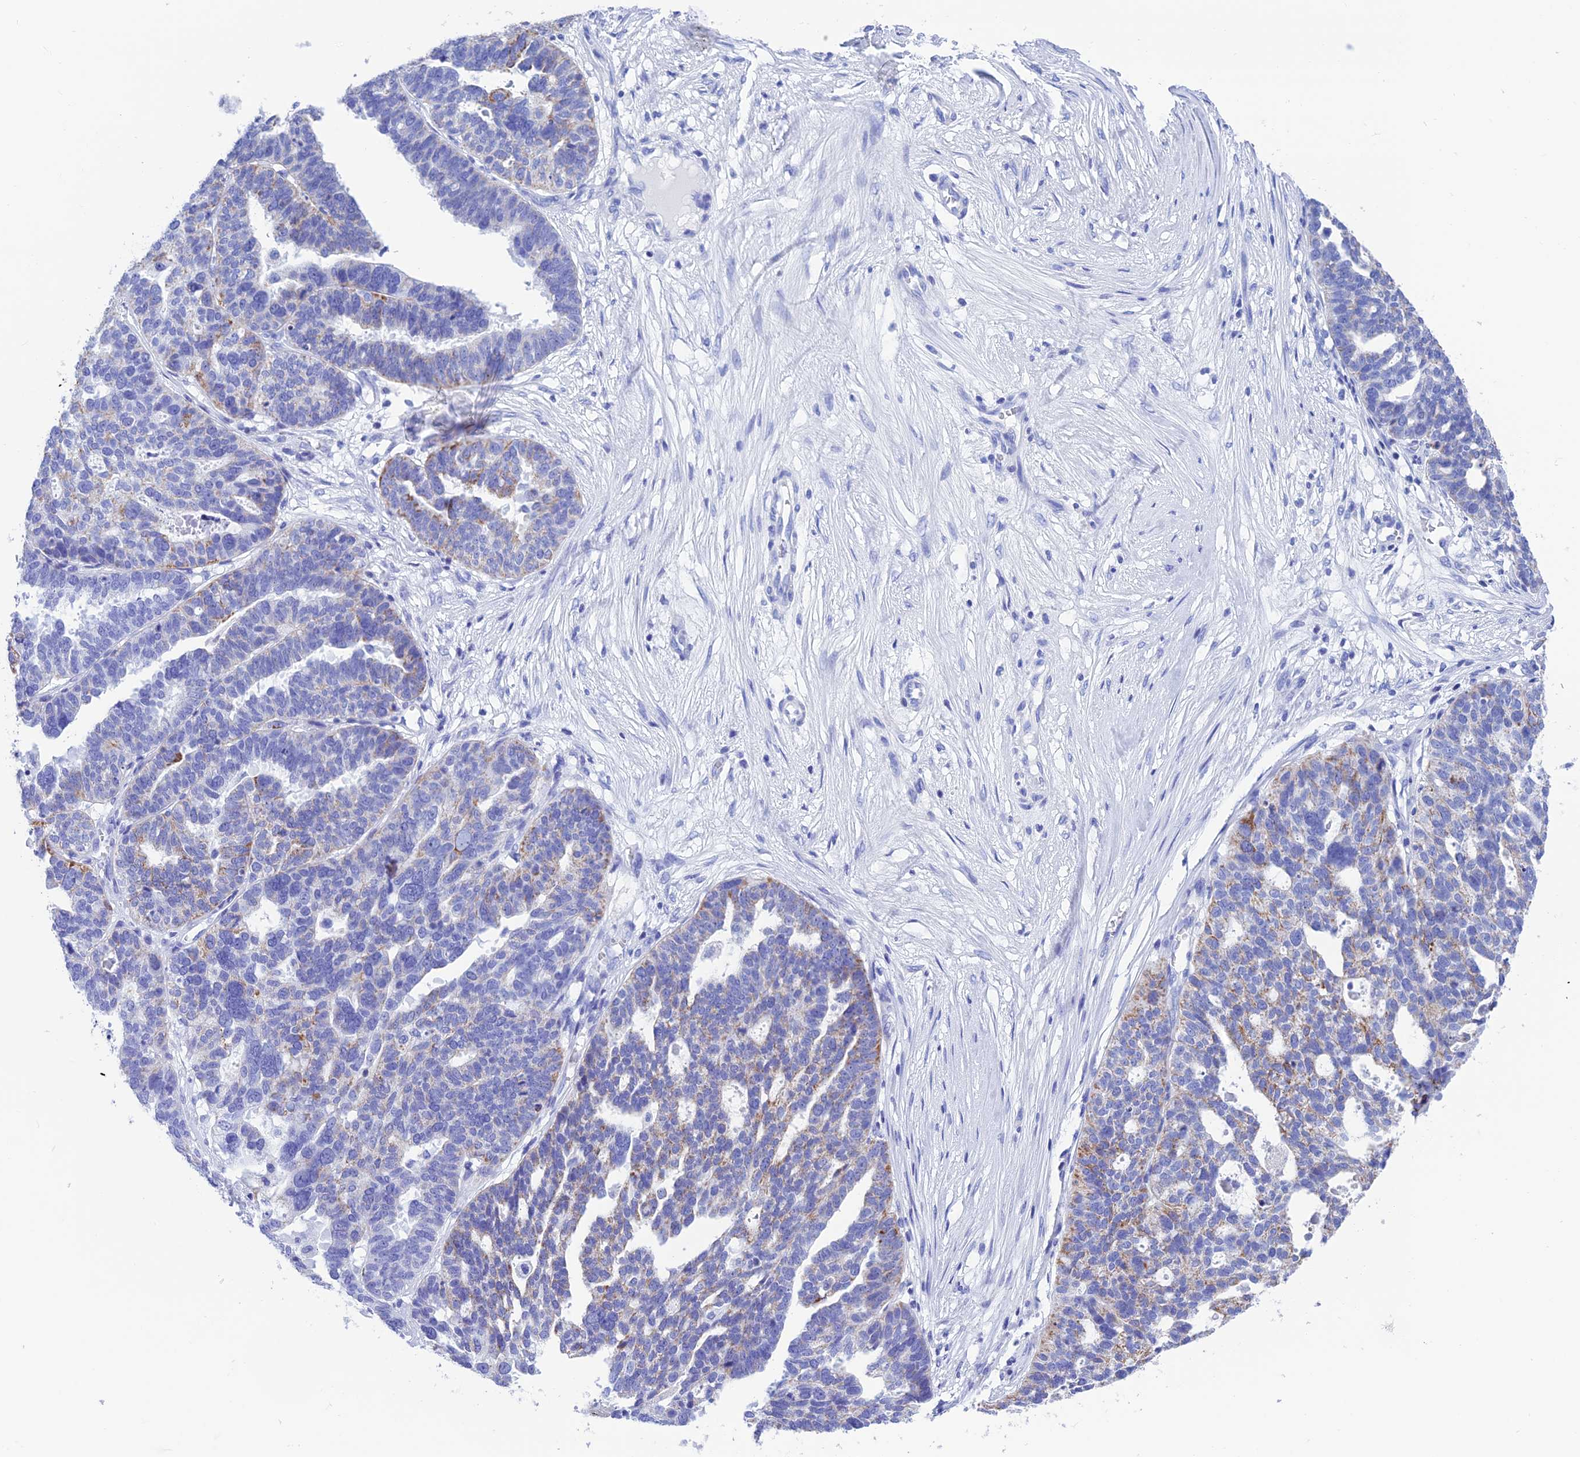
{"staining": {"intensity": "moderate", "quantity": "<25%", "location": "cytoplasmic/membranous"}, "tissue": "ovarian cancer", "cell_type": "Tumor cells", "image_type": "cancer", "snomed": [{"axis": "morphology", "description": "Cystadenocarcinoma, serous, NOS"}, {"axis": "topography", "description": "Ovary"}], "caption": "Serous cystadenocarcinoma (ovarian) stained for a protein (brown) exhibits moderate cytoplasmic/membranous positive positivity in approximately <25% of tumor cells.", "gene": "NXPE4", "patient": {"sex": "female", "age": 59}}